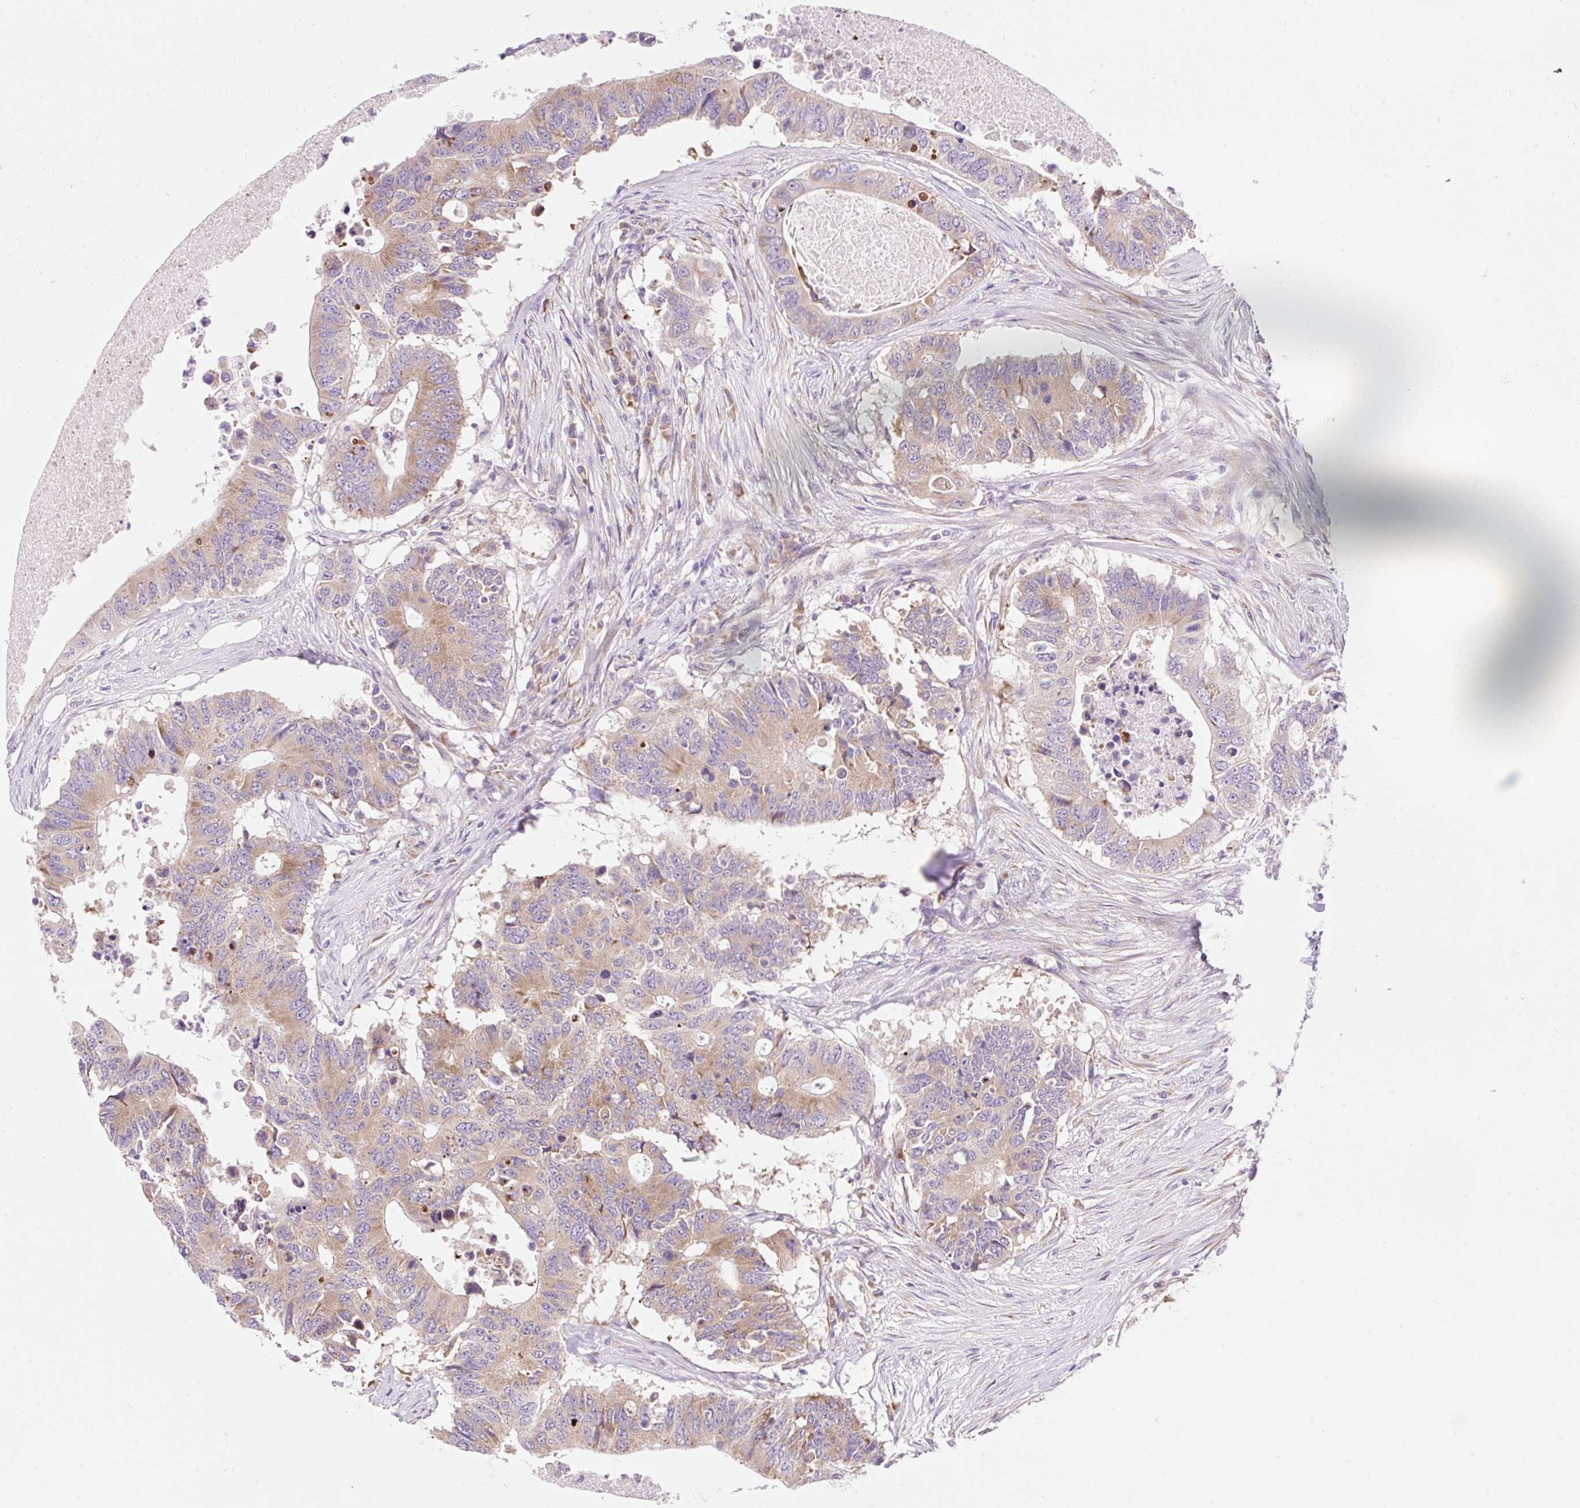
{"staining": {"intensity": "moderate", "quantity": "25%-75%", "location": "cytoplasmic/membranous"}, "tissue": "colorectal cancer", "cell_type": "Tumor cells", "image_type": "cancer", "snomed": [{"axis": "morphology", "description": "Adenocarcinoma, NOS"}, {"axis": "topography", "description": "Colon"}], "caption": "IHC of colorectal cancer (adenocarcinoma) reveals medium levels of moderate cytoplasmic/membranous expression in approximately 25%-75% of tumor cells.", "gene": "GPR45", "patient": {"sex": "male", "age": 71}}